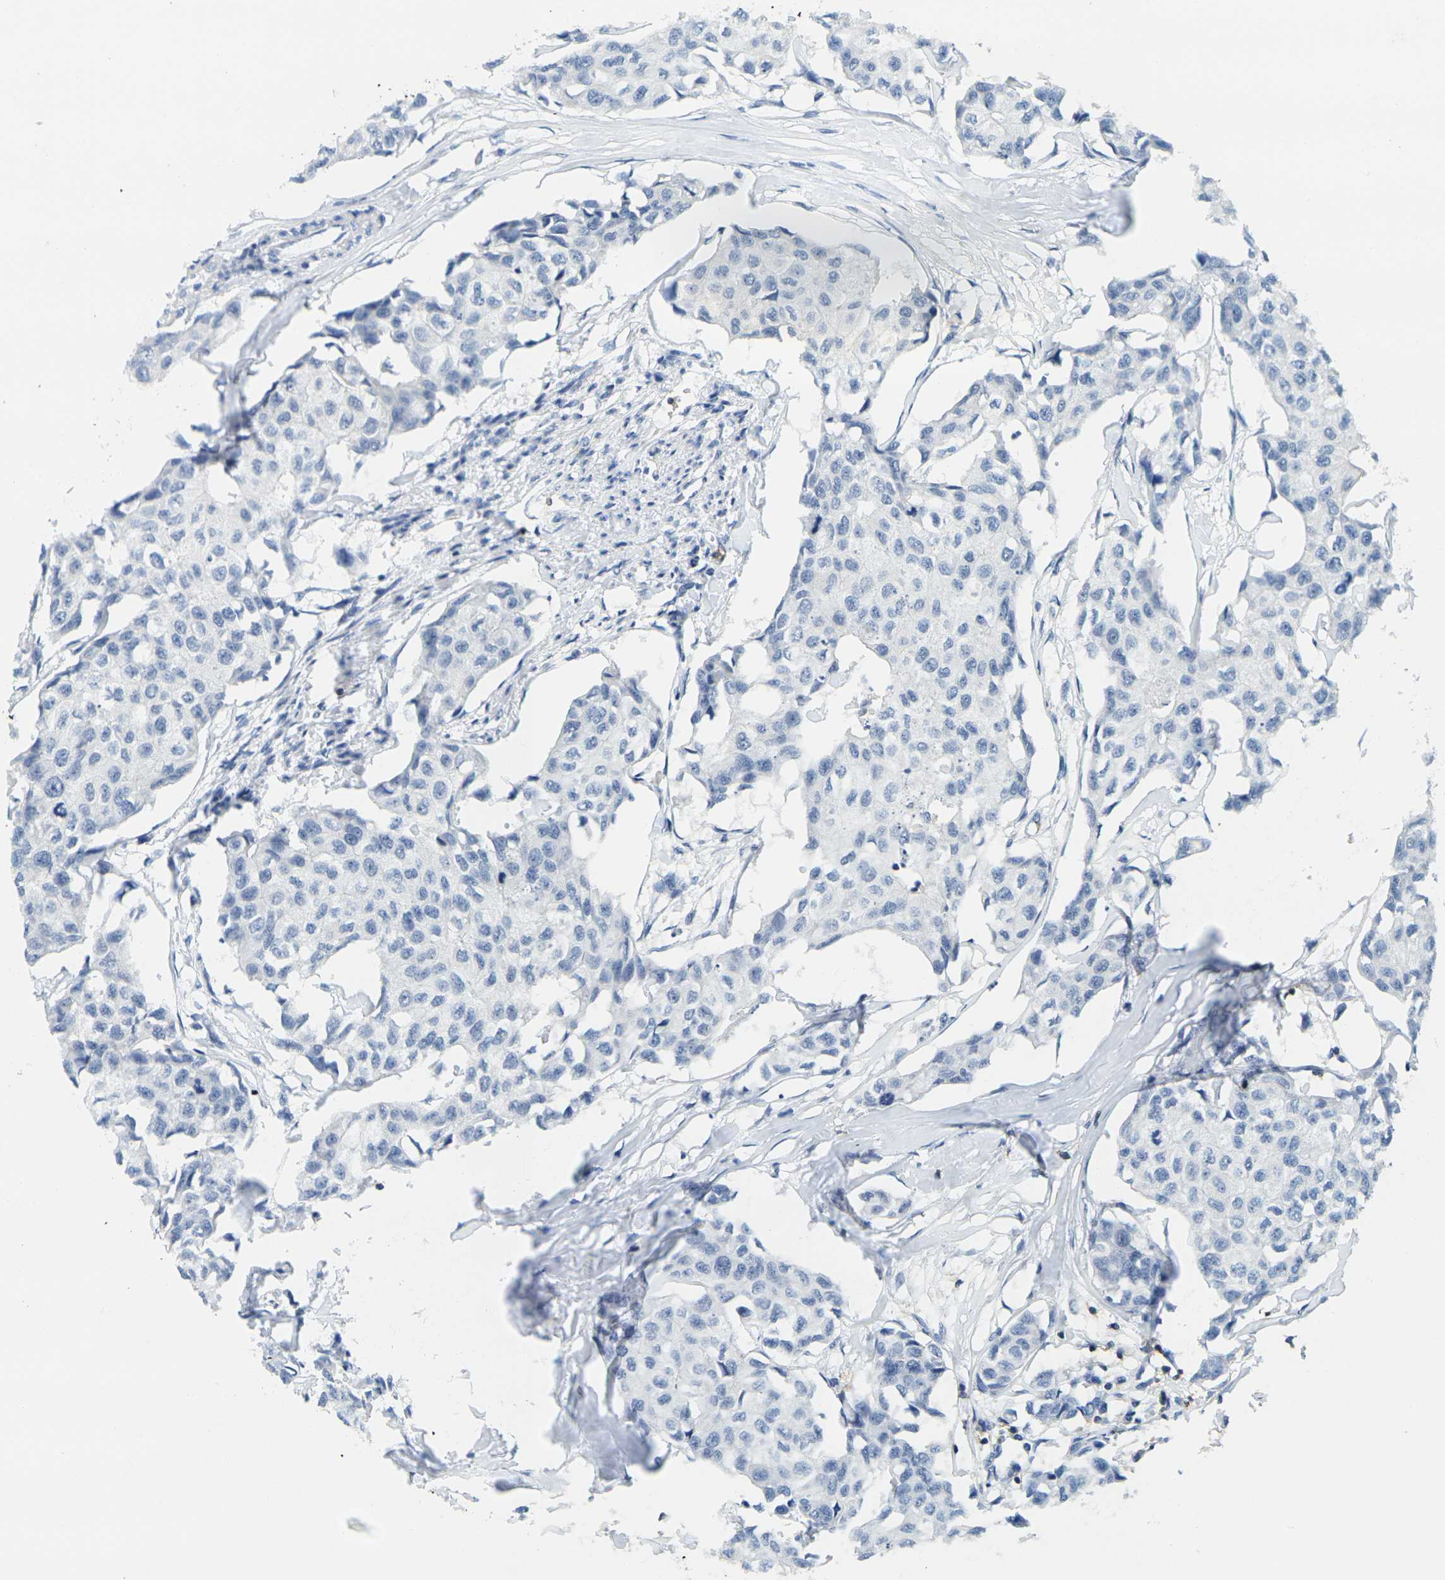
{"staining": {"intensity": "negative", "quantity": "none", "location": "none"}, "tissue": "breast cancer", "cell_type": "Tumor cells", "image_type": "cancer", "snomed": [{"axis": "morphology", "description": "Duct carcinoma"}, {"axis": "topography", "description": "Breast"}], "caption": "Breast cancer was stained to show a protein in brown. There is no significant staining in tumor cells.", "gene": "CD3D", "patient": {"sex": "female", "age": 80}}